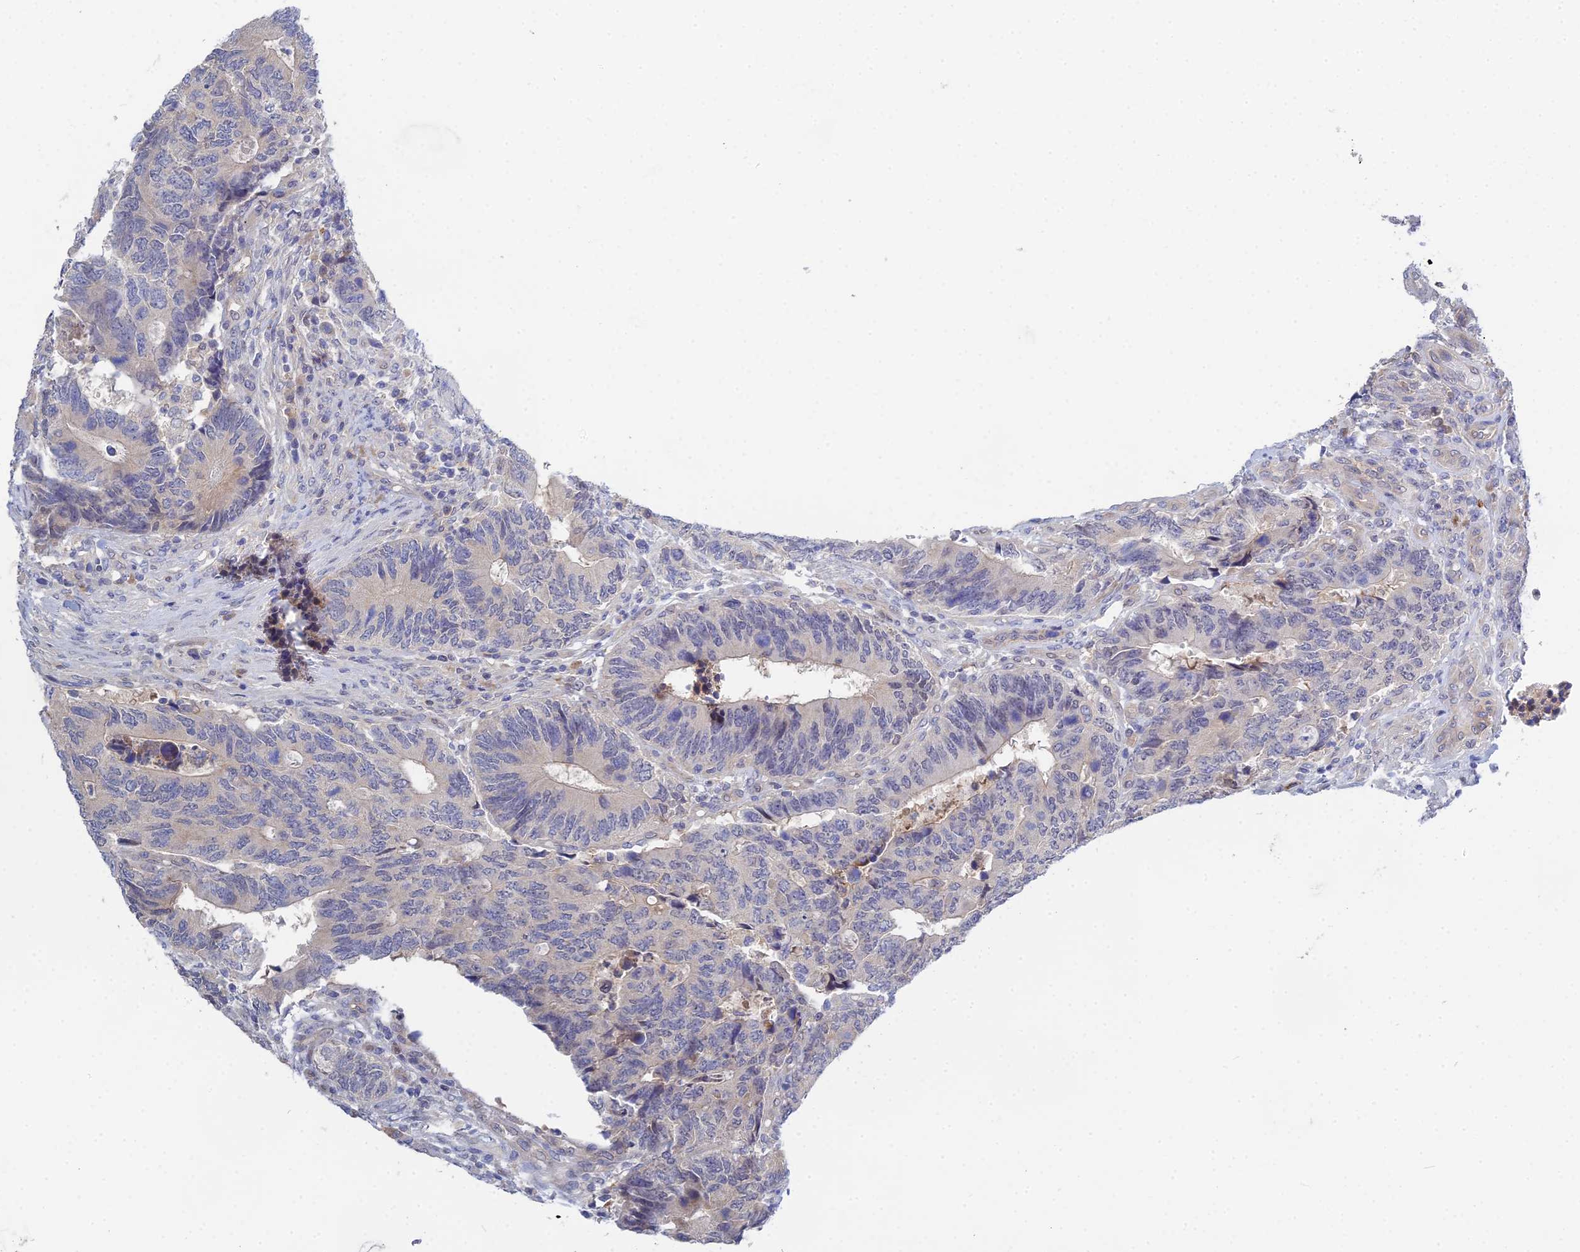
{"staining": {"intensity": "negative", "quantity": "none", "location": "none"}, "tissue": "colorectal cancer", "cell_type": "Tumor cells", "image_type": "cancer", "snomed": [{"axis": "morphology", "description": "Adenocarcinoma, NOS"}, {"axis": "topography", "description": "Colon"}], "caption": "DAB immunohistochemical staining of colorectal cancer (adenocarcinoma) demonstrates no significant staining in tumor cells.", "gene": "DNAH14", "patient": {"sex": "male", "age": 87}}